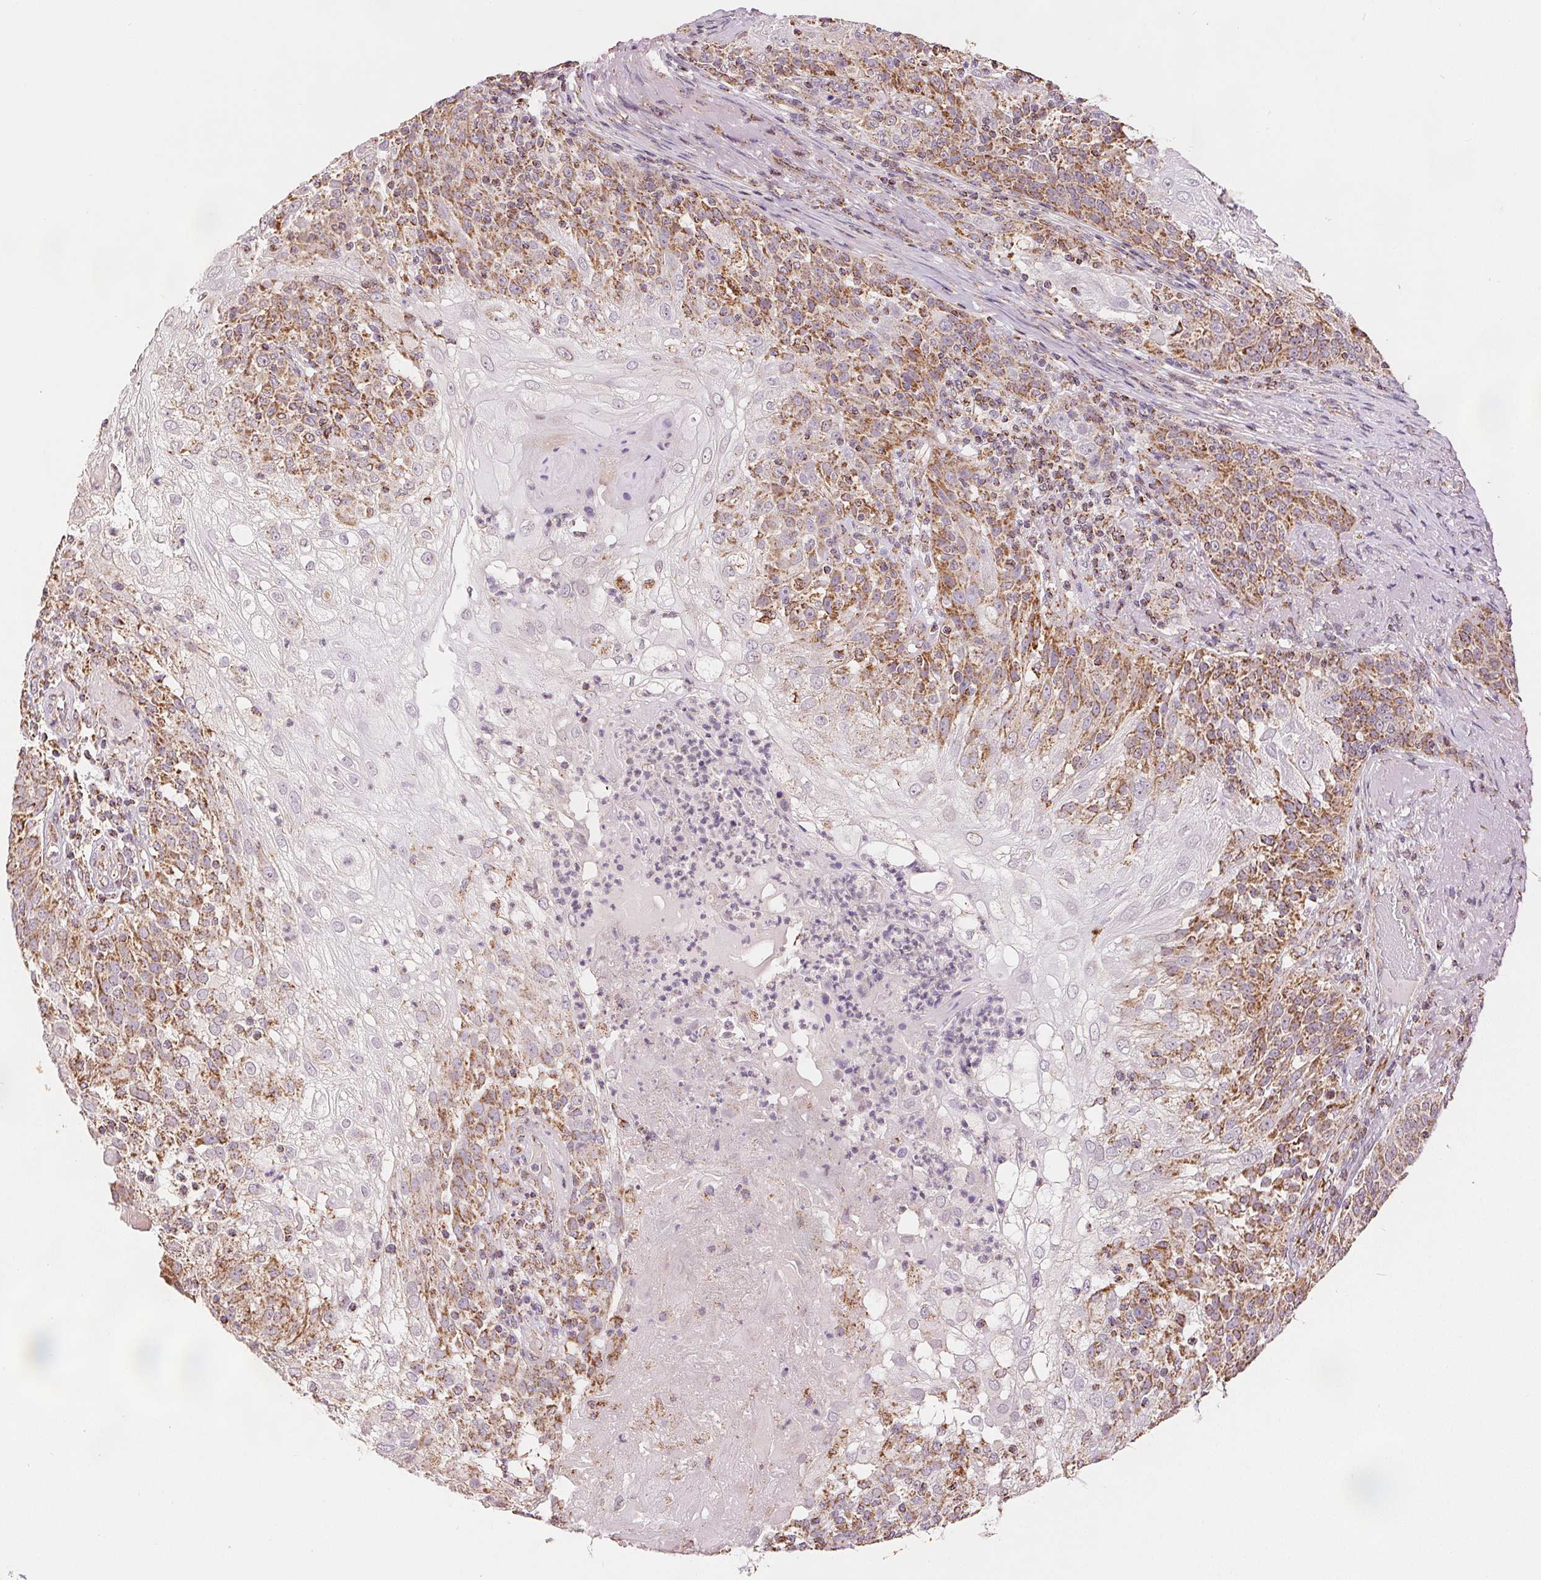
{"staining": {"intensity": "moderate", "quantity": "25%-75%", "location": "cytoplasmic/membranous"}, "tissue": "skin cancer", "cell_type": "Tumor cells", "image_type": "cancer", "snomed": [{"axis": "morphology", "description": "Normal tissue, NOS"}, {"axis": "morphology", "description": "Squamous cell carcinoma, NOS"}, {"axis": "topography", "description": "Skin"}], "caption": "Immunohistochemical staining of human skin squamous cell carcinoma demonstrates moderate cytoplasmic/membranous protein expression in about 25%-75% of tumor cells.", "gene": "SDHB", "patient": {"sex": "female", "age": 83}}